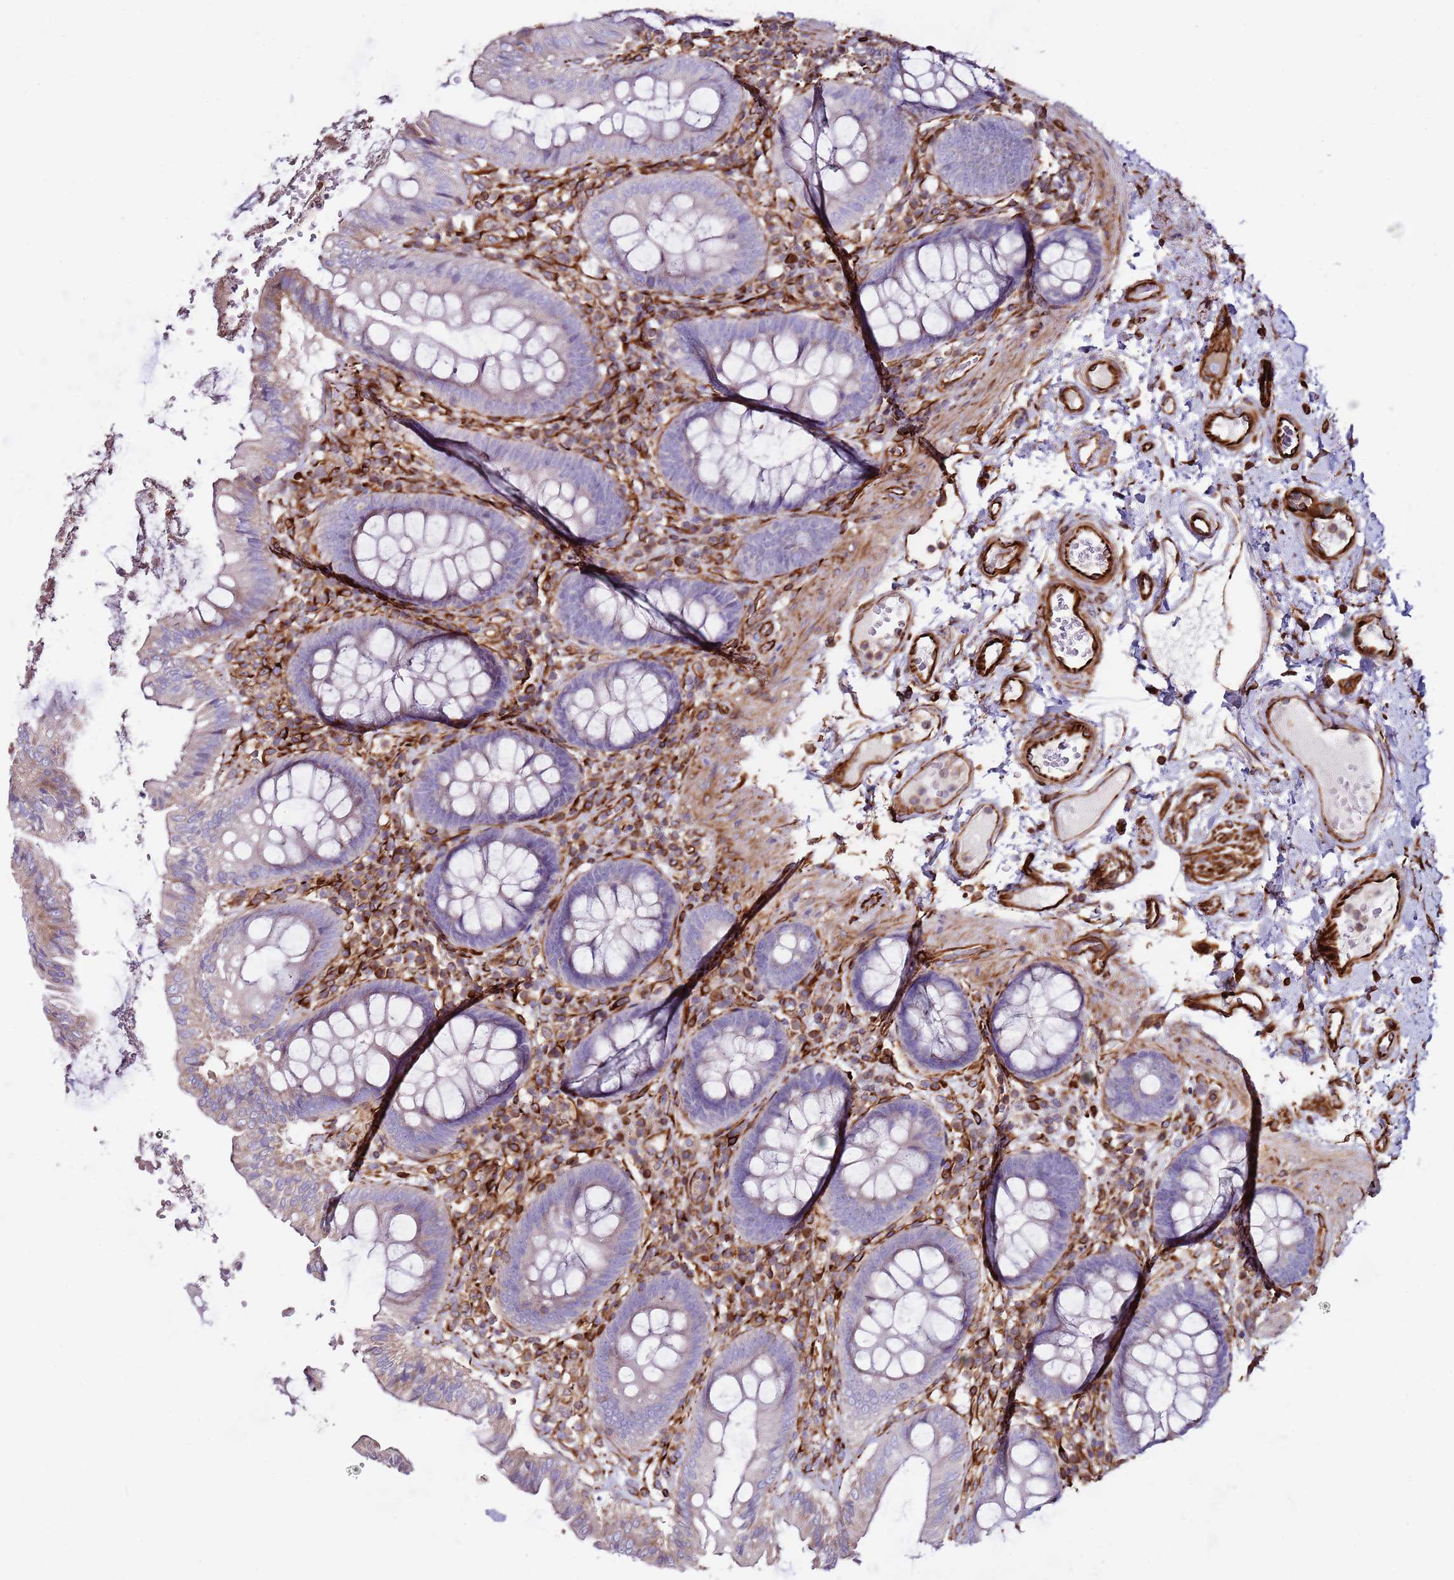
{"staining": {"intensity": "strong", "quantity": ">75%", "location": "cytoplasmic/membranous"}, "tissue": "colon", "cell_type": "Endothelial cells", "image_type": "normal", "snomed": [{"axis": "morphology", "description": "Normal tissue, NOS"}, {"axis": "topography", "description": "Colon"}], "caption": "Protein expression analysis of benign colon exhibits strong cytoplasmic/membranous expression in about >75% of endothelial cells.", "gene": "MRGPRE", "patient": {"sex": "male", "age": 84}}